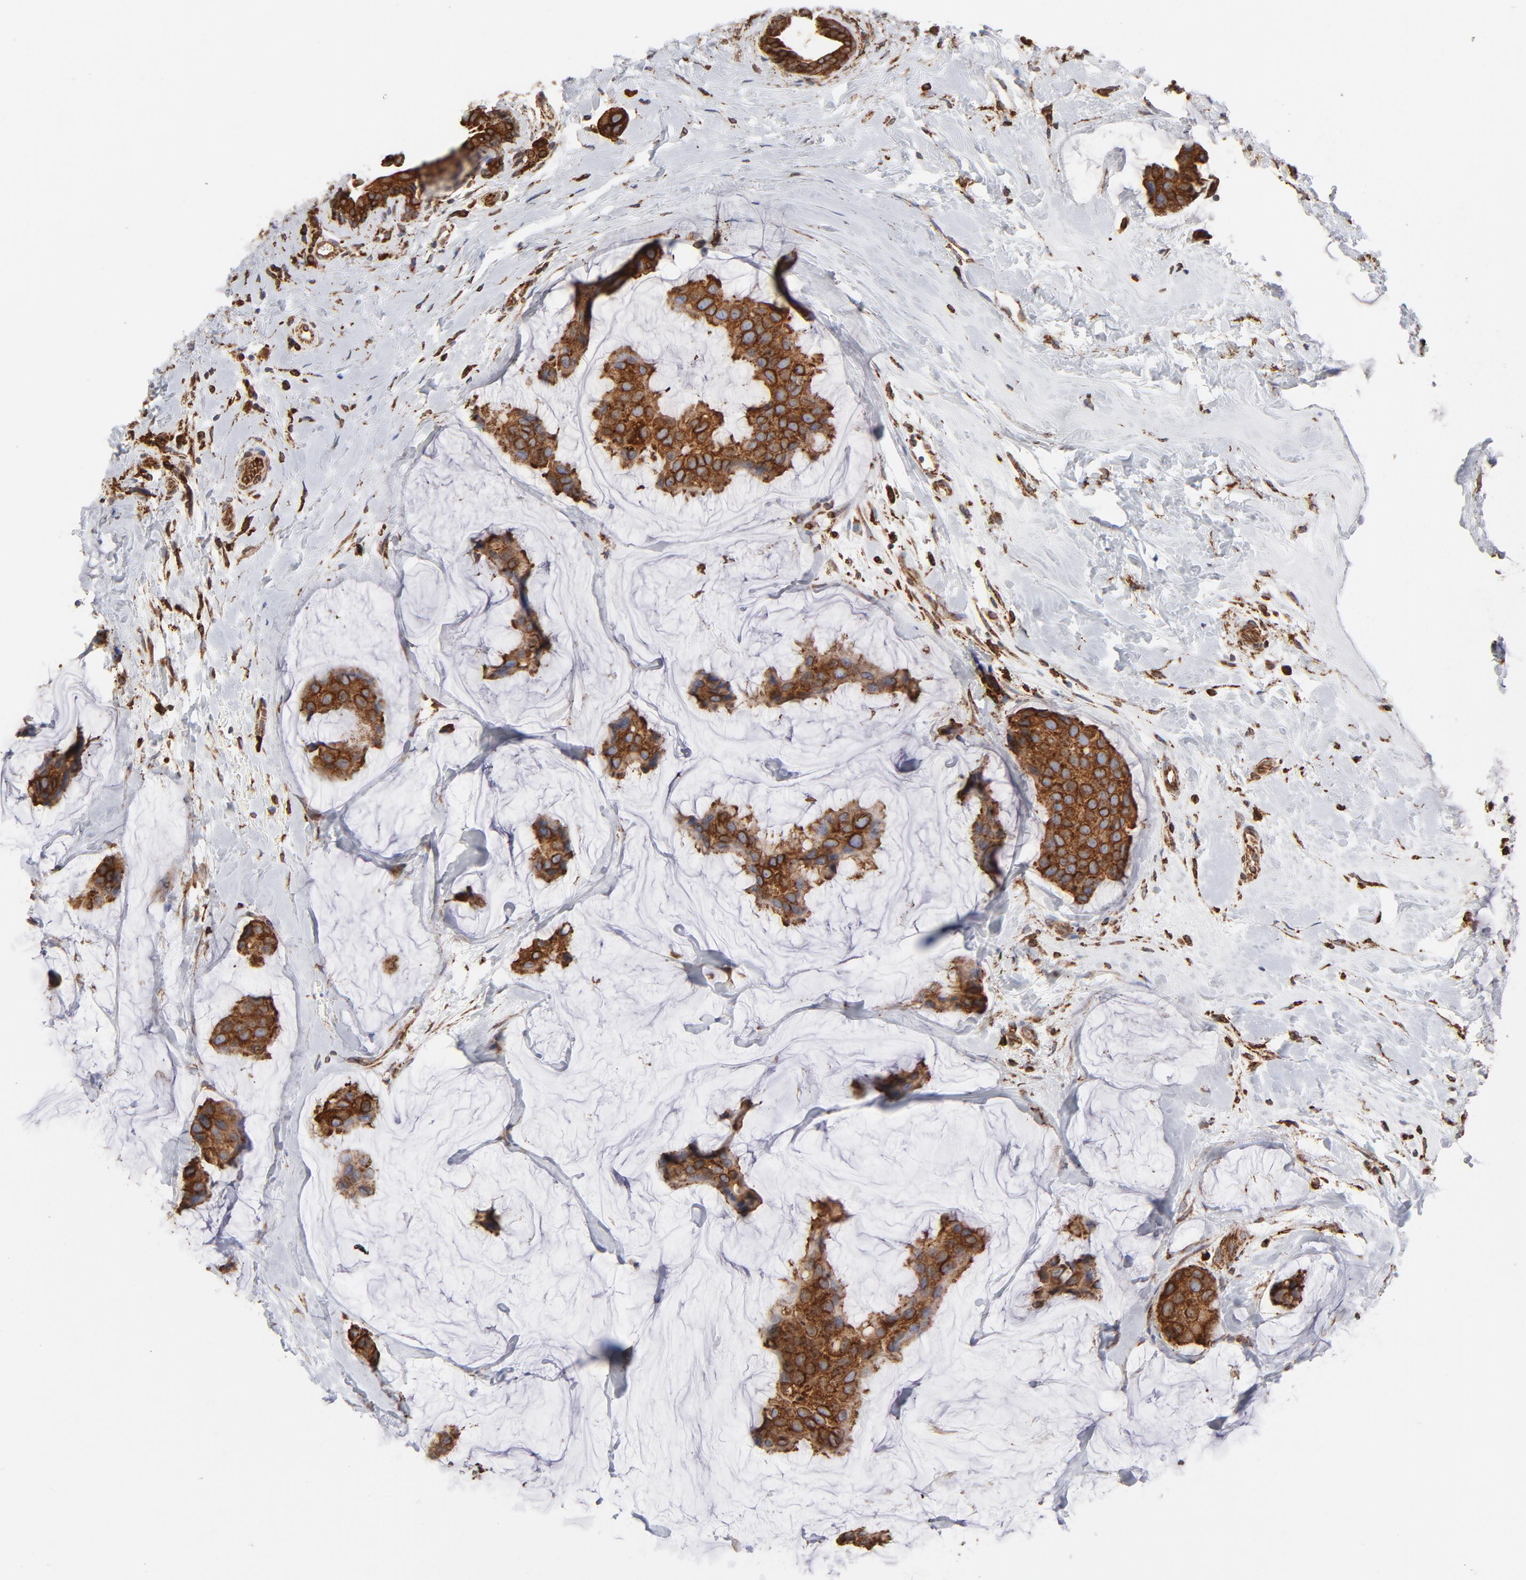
{"staining": {"intensity": "strong", "quantity": ">75%", "location": "cytoplasmic/membranous"}, "tissue": "breast cancer", "cell_type": "Tumor cells", "image_type": "cancer", "snomed": [{"axis": "morphology", "description": "Normal tissue, NOS"}, {"axis": "morphology", "description": "Duct carcinoma"}, {"axis": "topography", "description": "Breast"}], "caption": "An immunohistochemistry photomicrograph of neoplastic tissue is shown. Protein staining in brown labels strong cytoplasmic/membranous positivity in intraductal carcinoma (breast) within tumor cells. (IHC, brightfield microscopy, high magnification).", "gene": "CANX", "patient": {"sex": "female", "age": 50}}